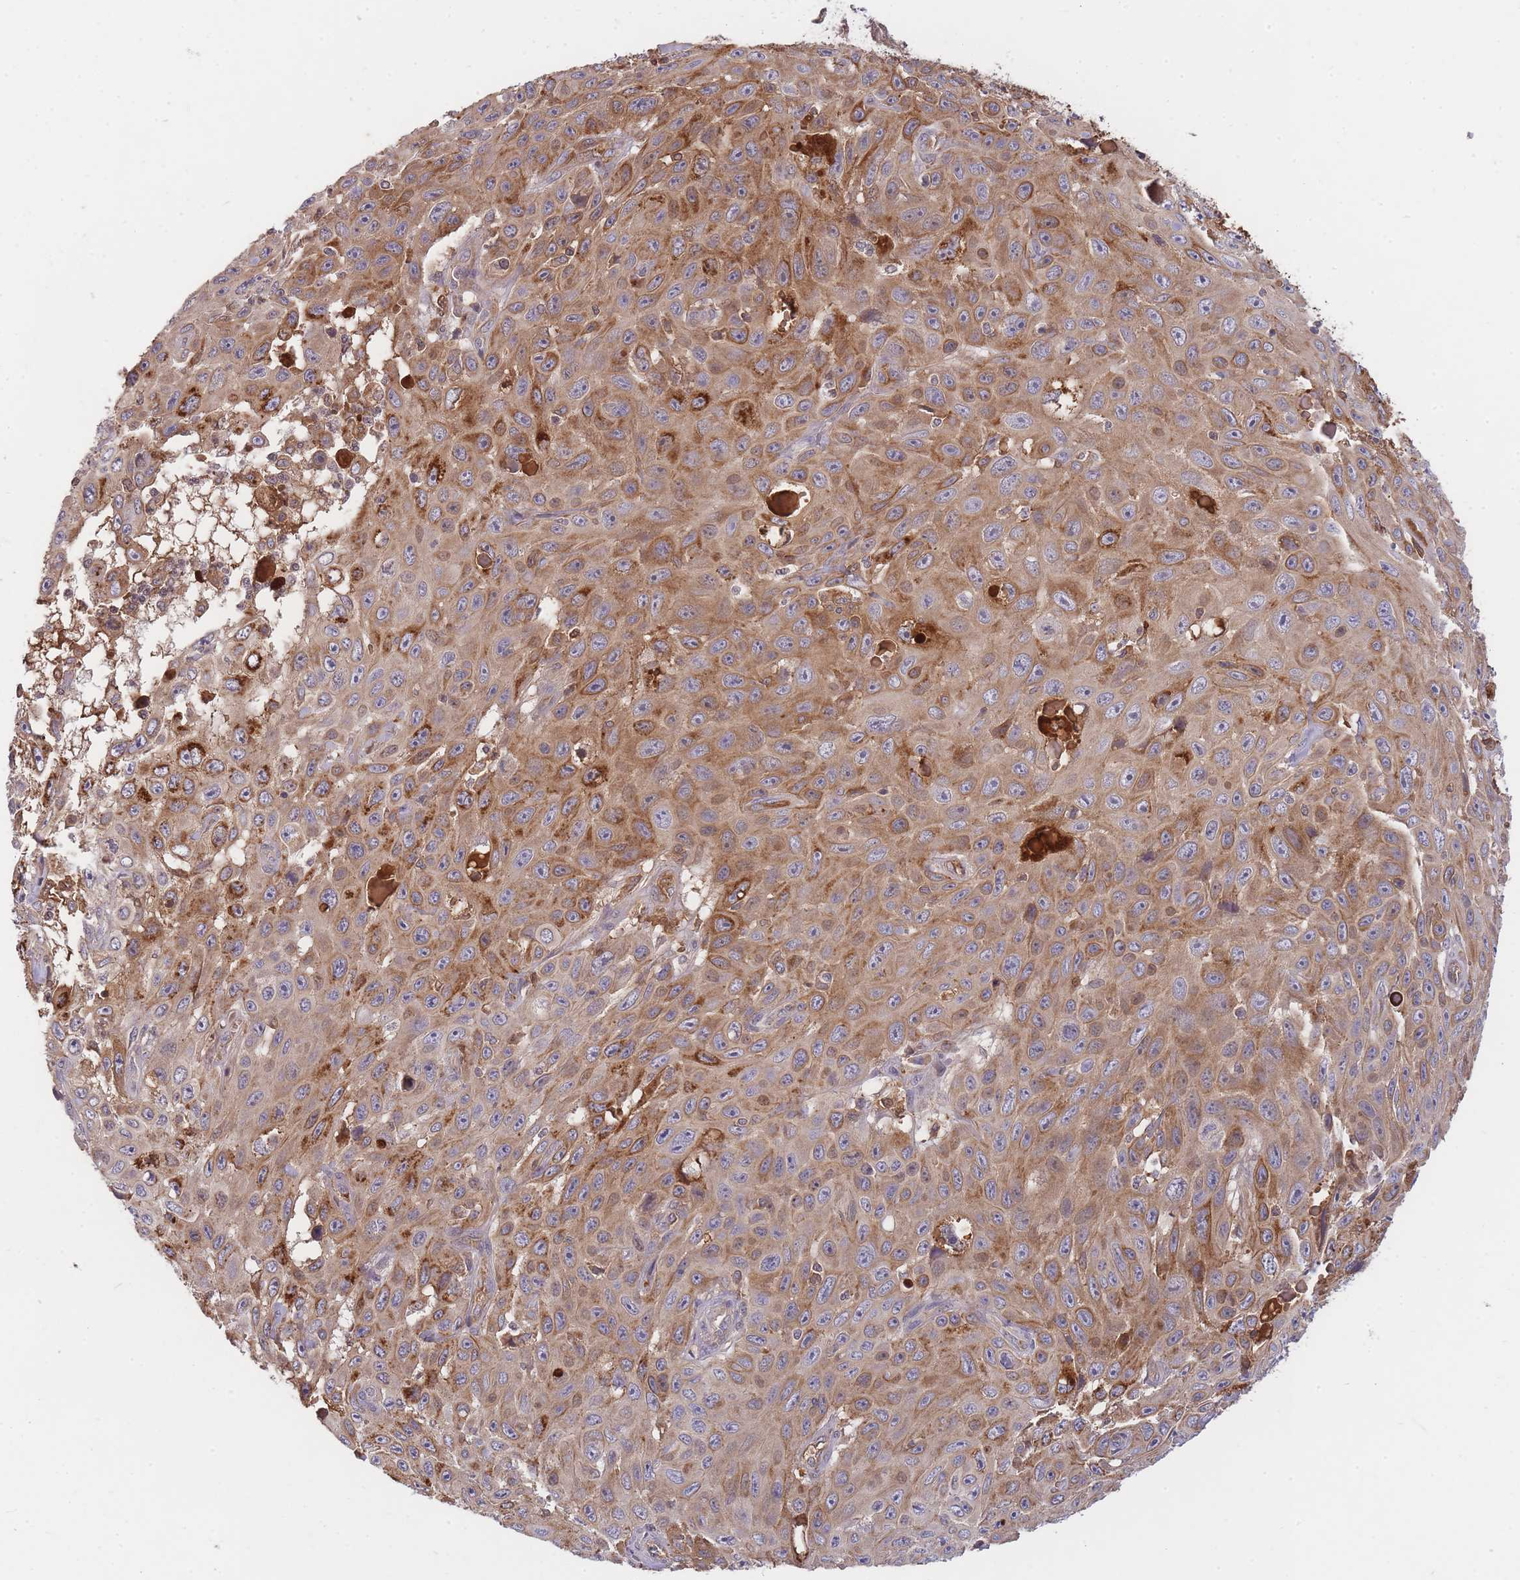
{"staining": {"intensity": "strong", "quantity": "25%-75%", "location": "cytoplasmic/membranous"}, "tissue": "skin cancer", "cell_type": "Tumor cells", "image_type": "cancer", "snomed": [{"axis": "morphology", "description": "Squamous cell carcinoma, NOS"}, {"axis": "topography", "description": "Skin"}], "caption": "Skin squamous cell carcinoma tissue demonstrates strong cytoplasmic/membranous positivity in about 25%-75% of tumor cells Nuclei are stained in blue.", "gene": "RALGDS", "patient": {"sex": "male", "age": 82}}